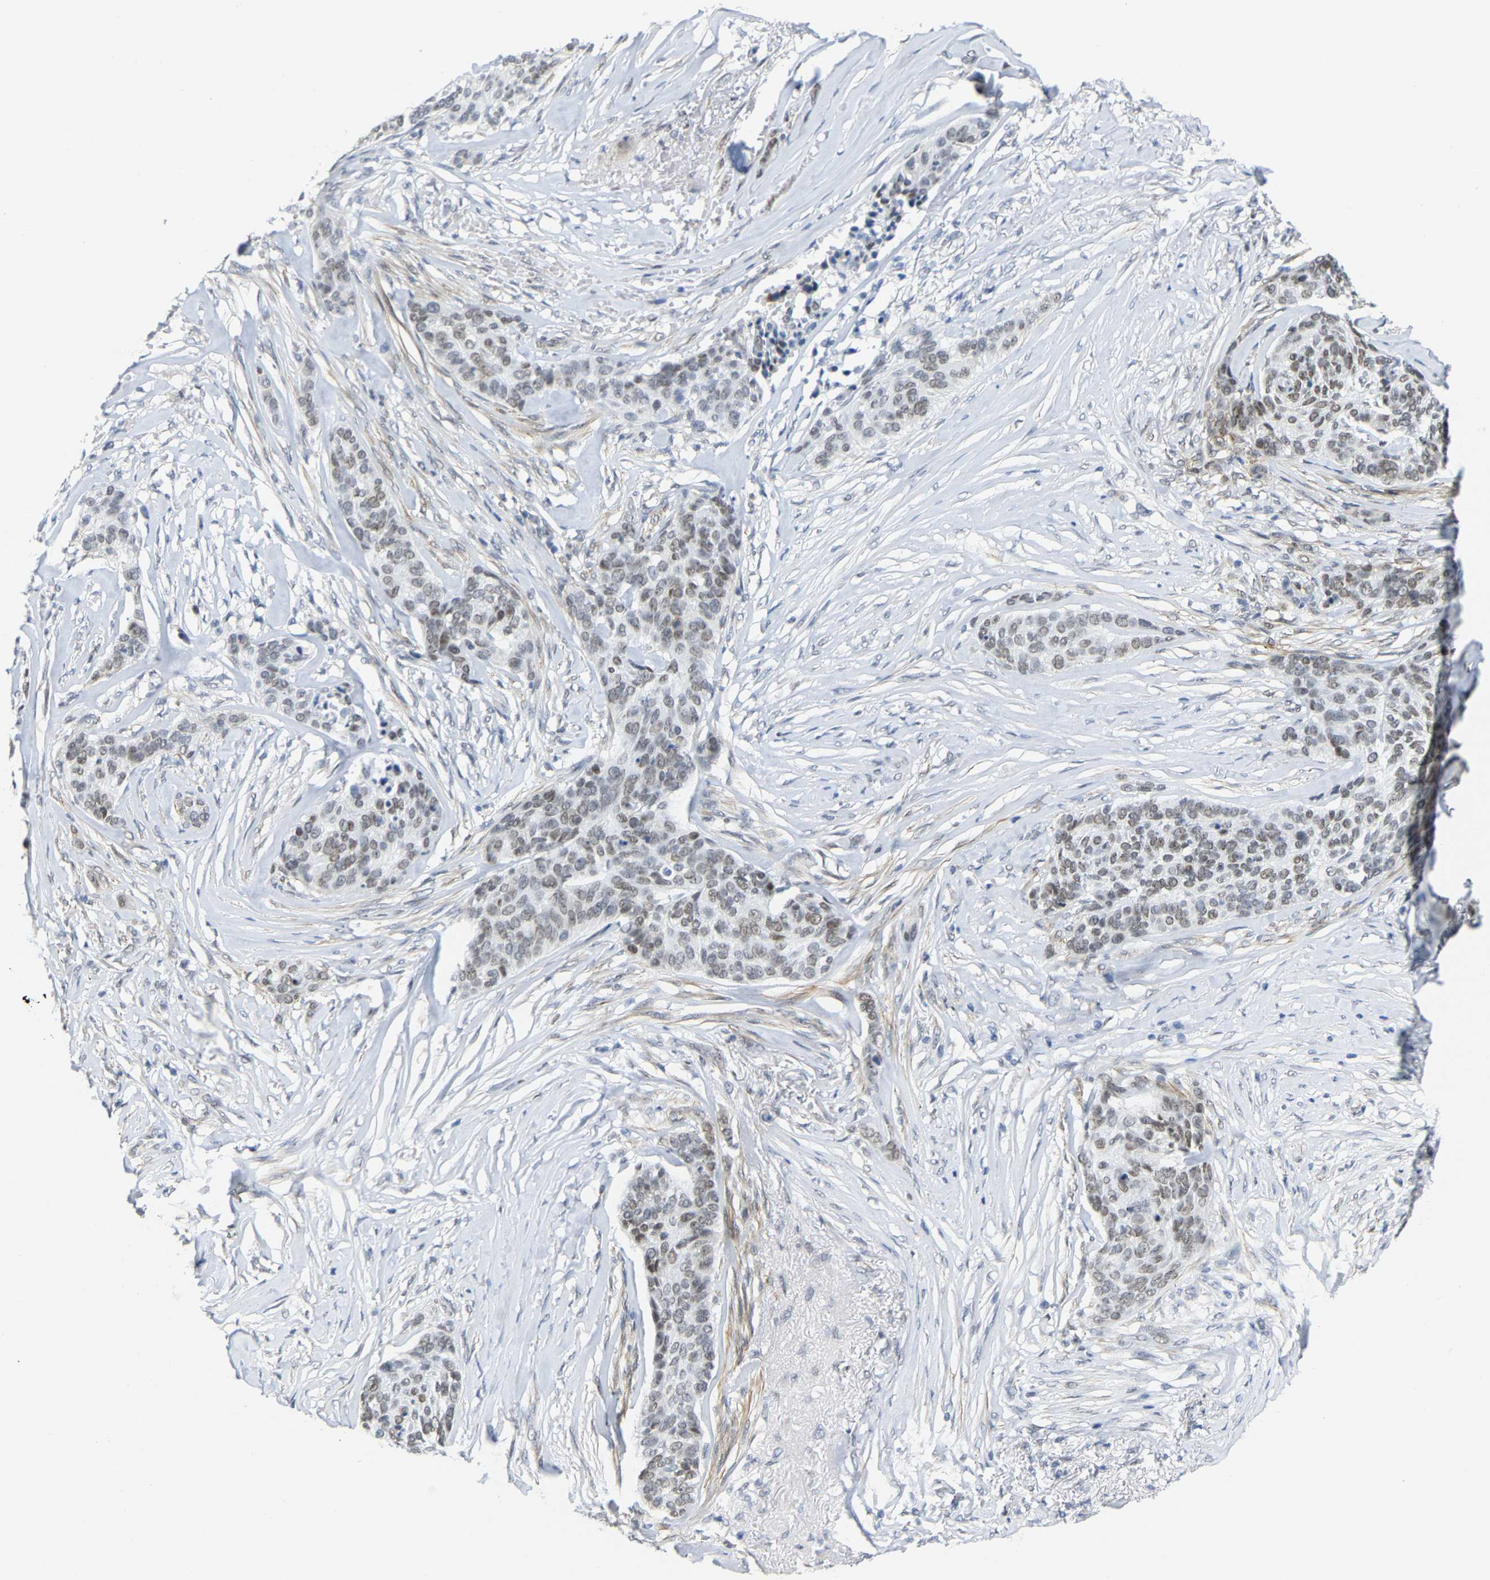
{"staining": {"intensity": "weak", "quantity": ">75%", "location": "nuclear"}, "tissue": "skin cancer", "cell_type": "Tumor cells", "image_type": "cancer", "snomed": [{"axis": "morphology", "description": "Basal cell carcinoma"}, {"axis": "topography", "description": "Skin"}], "caption": "Tumor cells demonstrate low levels of weak nuclear positivity in approximately >75% of cells in skin cancer (basal cell carcinoma).", "gene": "FAM180A", "patient": {"sex": "male", "age": 85}}